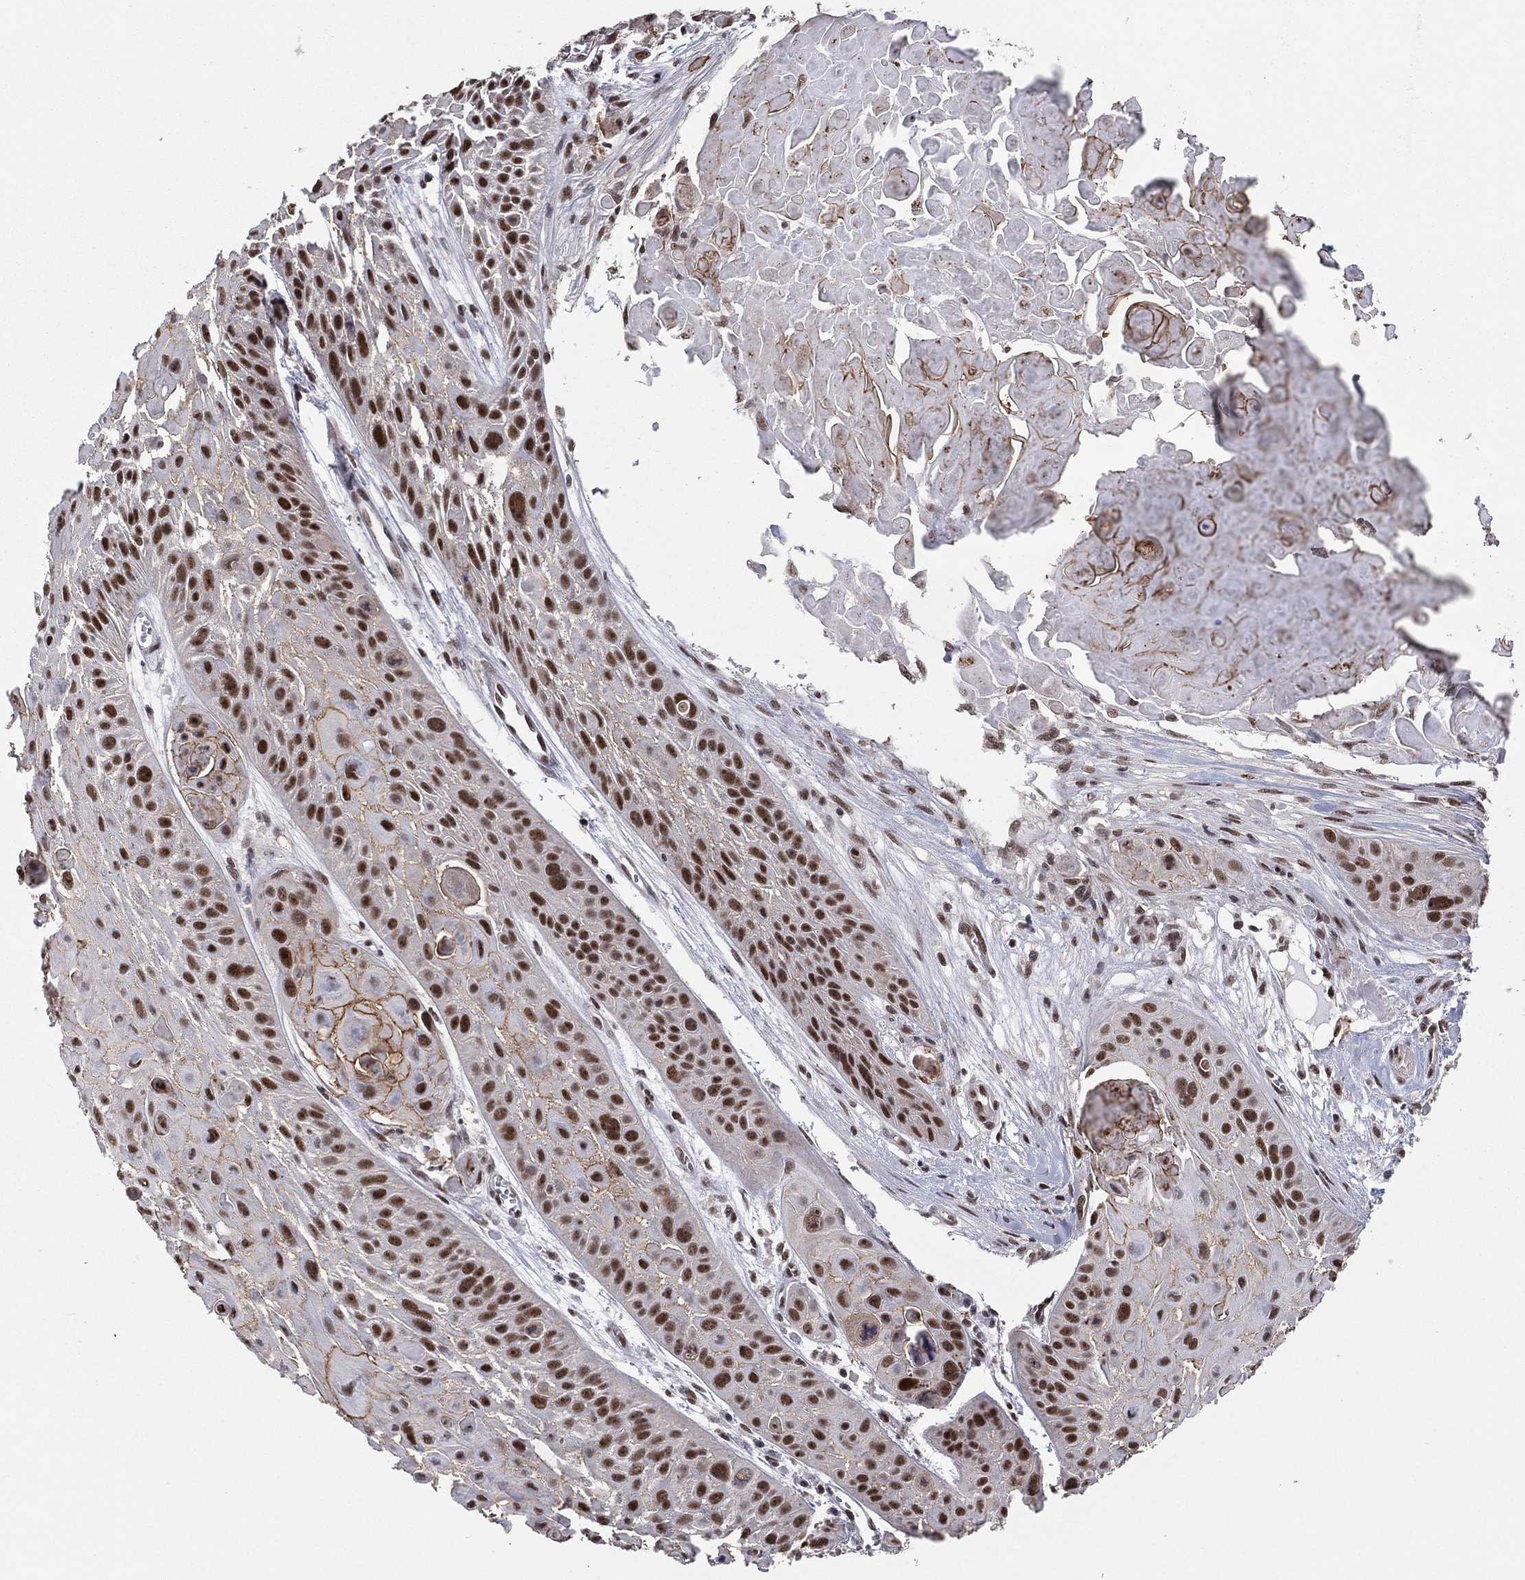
{"staining": {"intensity": "strong", "quantity": "25%-75%", "location": "nuclear"}, "tissue": "skin cancer", "cell_type": "Tumor cells", "image_type": "cancer", "snomed": [{"axis": "morphology", "description": "Squamous cell carcinoma, NOS"}, {"axis": "topography", "description": "Skin"}, {"axis": "topography", "description": "Anal"}], "caption": "Skin cancer tissue demonstrates strong nuclear positivity in about 25%-75% of tumor cells", "gene": "GPALPP1", "patient": {"sex": "female", "age": 75}}